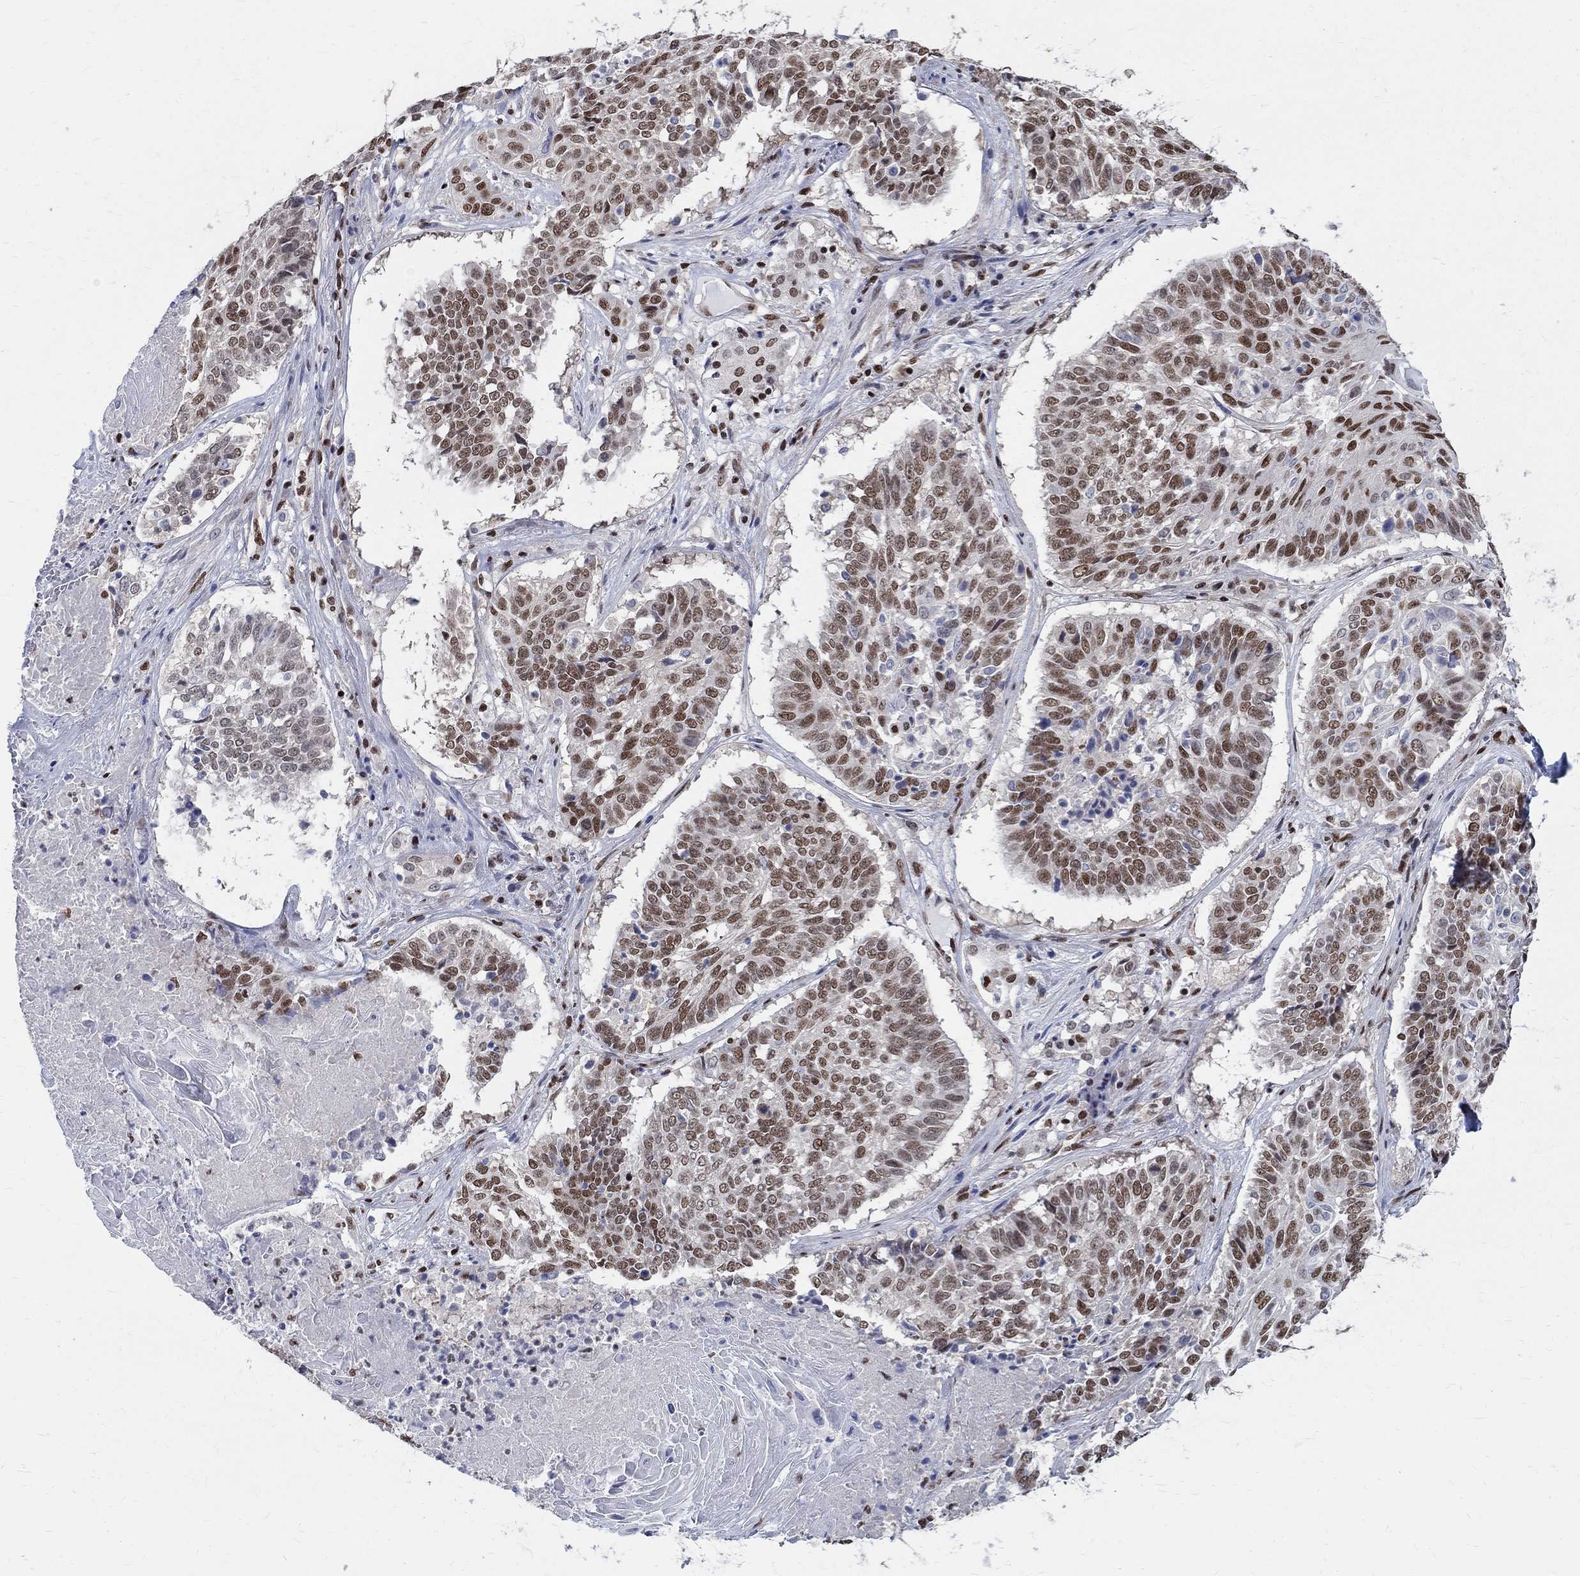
{"staining": {"intensity": "moderate", "quantity": "25%-75%", "location": "nuclear"}, "tissue": "lung cancer", "cell_type": "Tumor cells", "image_type": "cancer", "snomed": [{"axis": "morphology", "description": "Squamous cell carcinoma, NOS"}, {"axis": "topography", "description": "Lung"}], "caption": "A high-resolution photomicrograph shows immunohistochemistry (IHC) staining of lung squamous cell carcinoma, which demonstrates moderate nuclear positivity in about 25%-75% of tumor cells.", "gene": "FBXO16", "patient": {"sex": "male", "age": 64}}